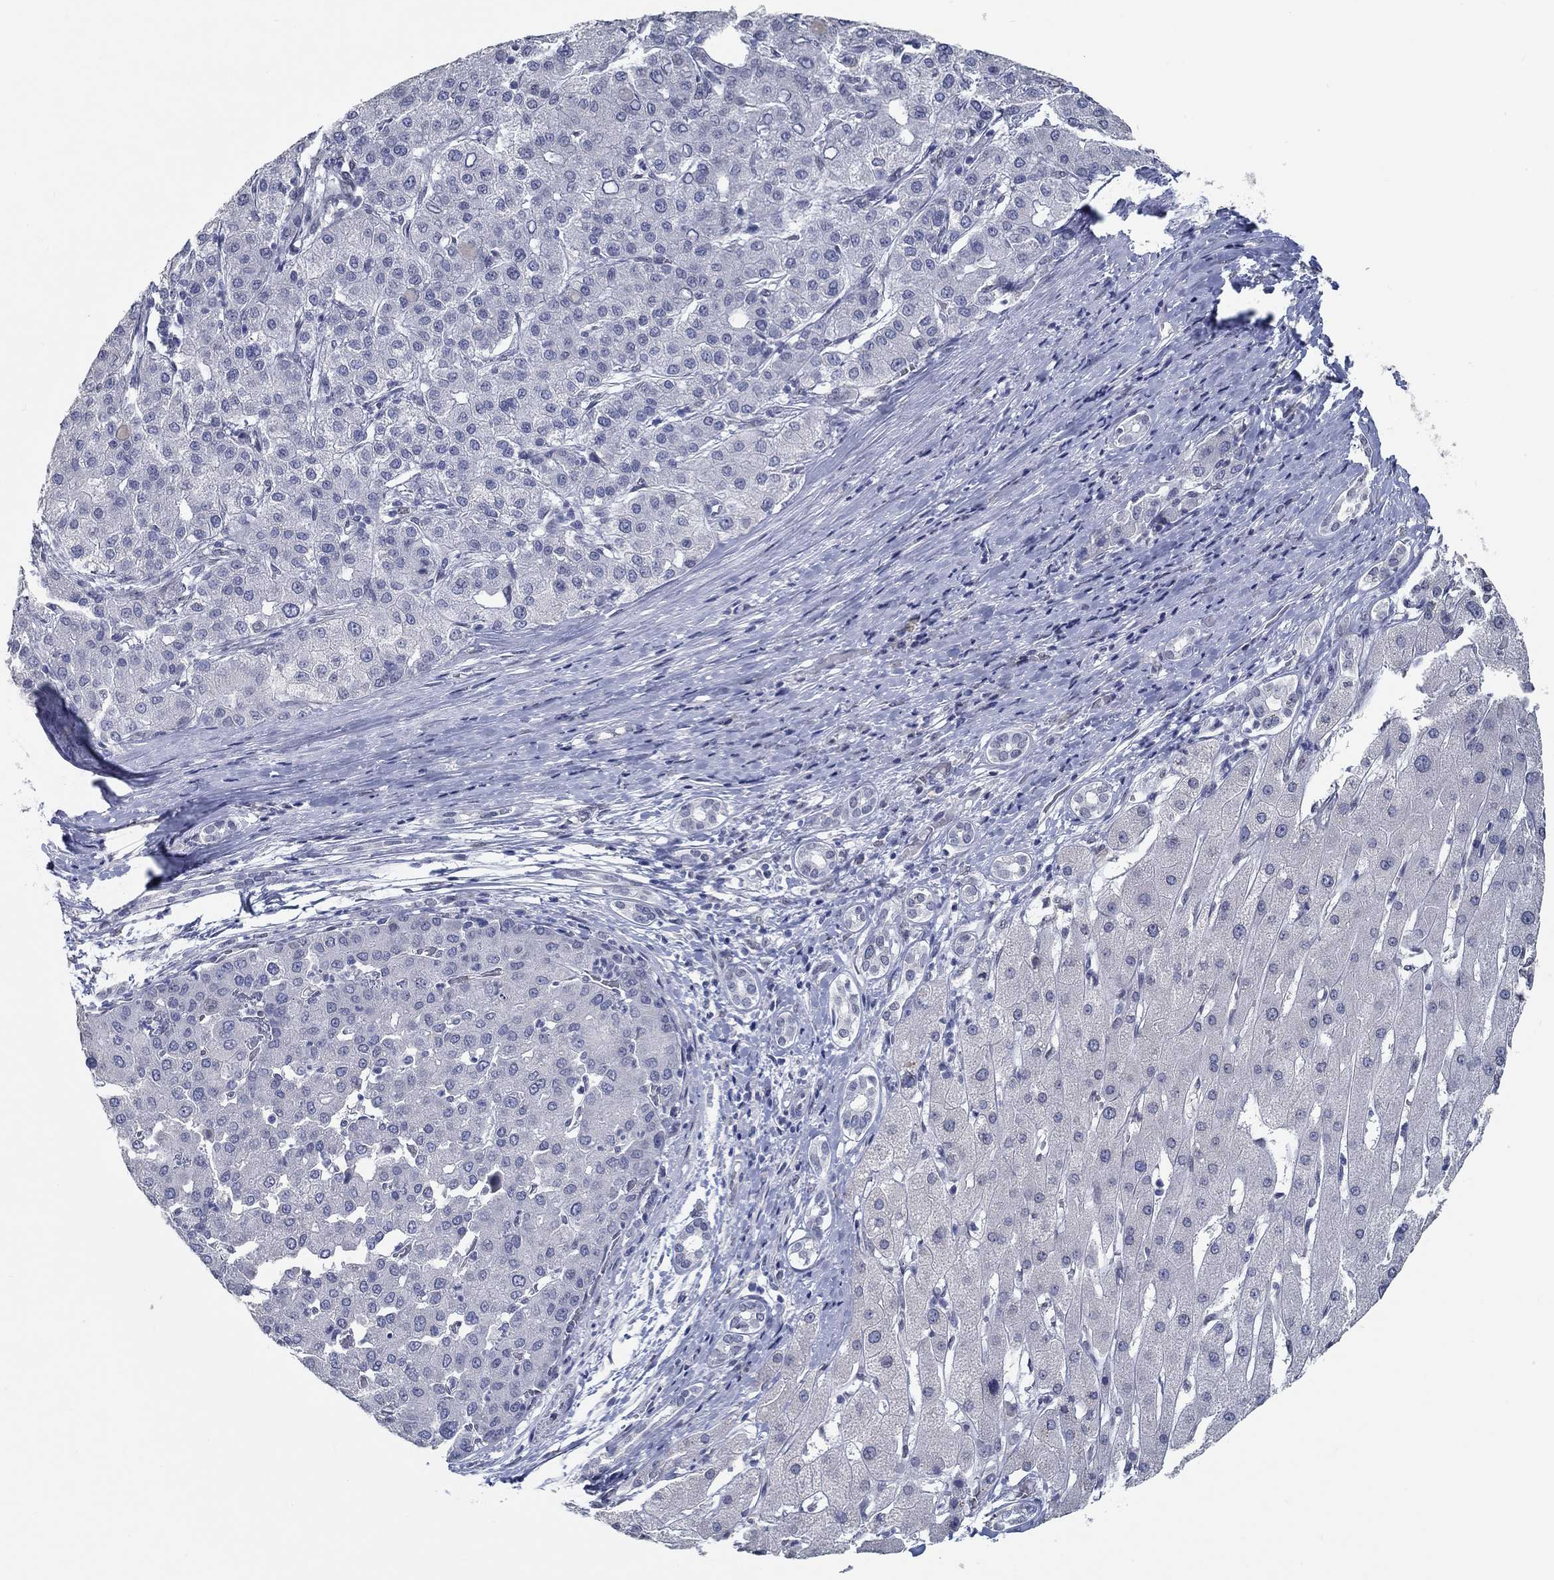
{"staining": {"intensity": "negative", "quantity": "none", "location": "none"}, "tissue": "liver cancer", "cell_type": "Tumor cells", "image_type": "cancer", "snomed": [{"axis": "morphology", "description": "Carcinoma, Hepatocellular, NOS"}, {"axis": "topography", "description": "Liver"}], "caption": "This is an immunohistochemistry photomicrograph of liver cancer (hepatocellular carcinoma). There is no expression in tumor cells.", "gene": "NUP155", "patient": {"sex": "male", "age": 65}}